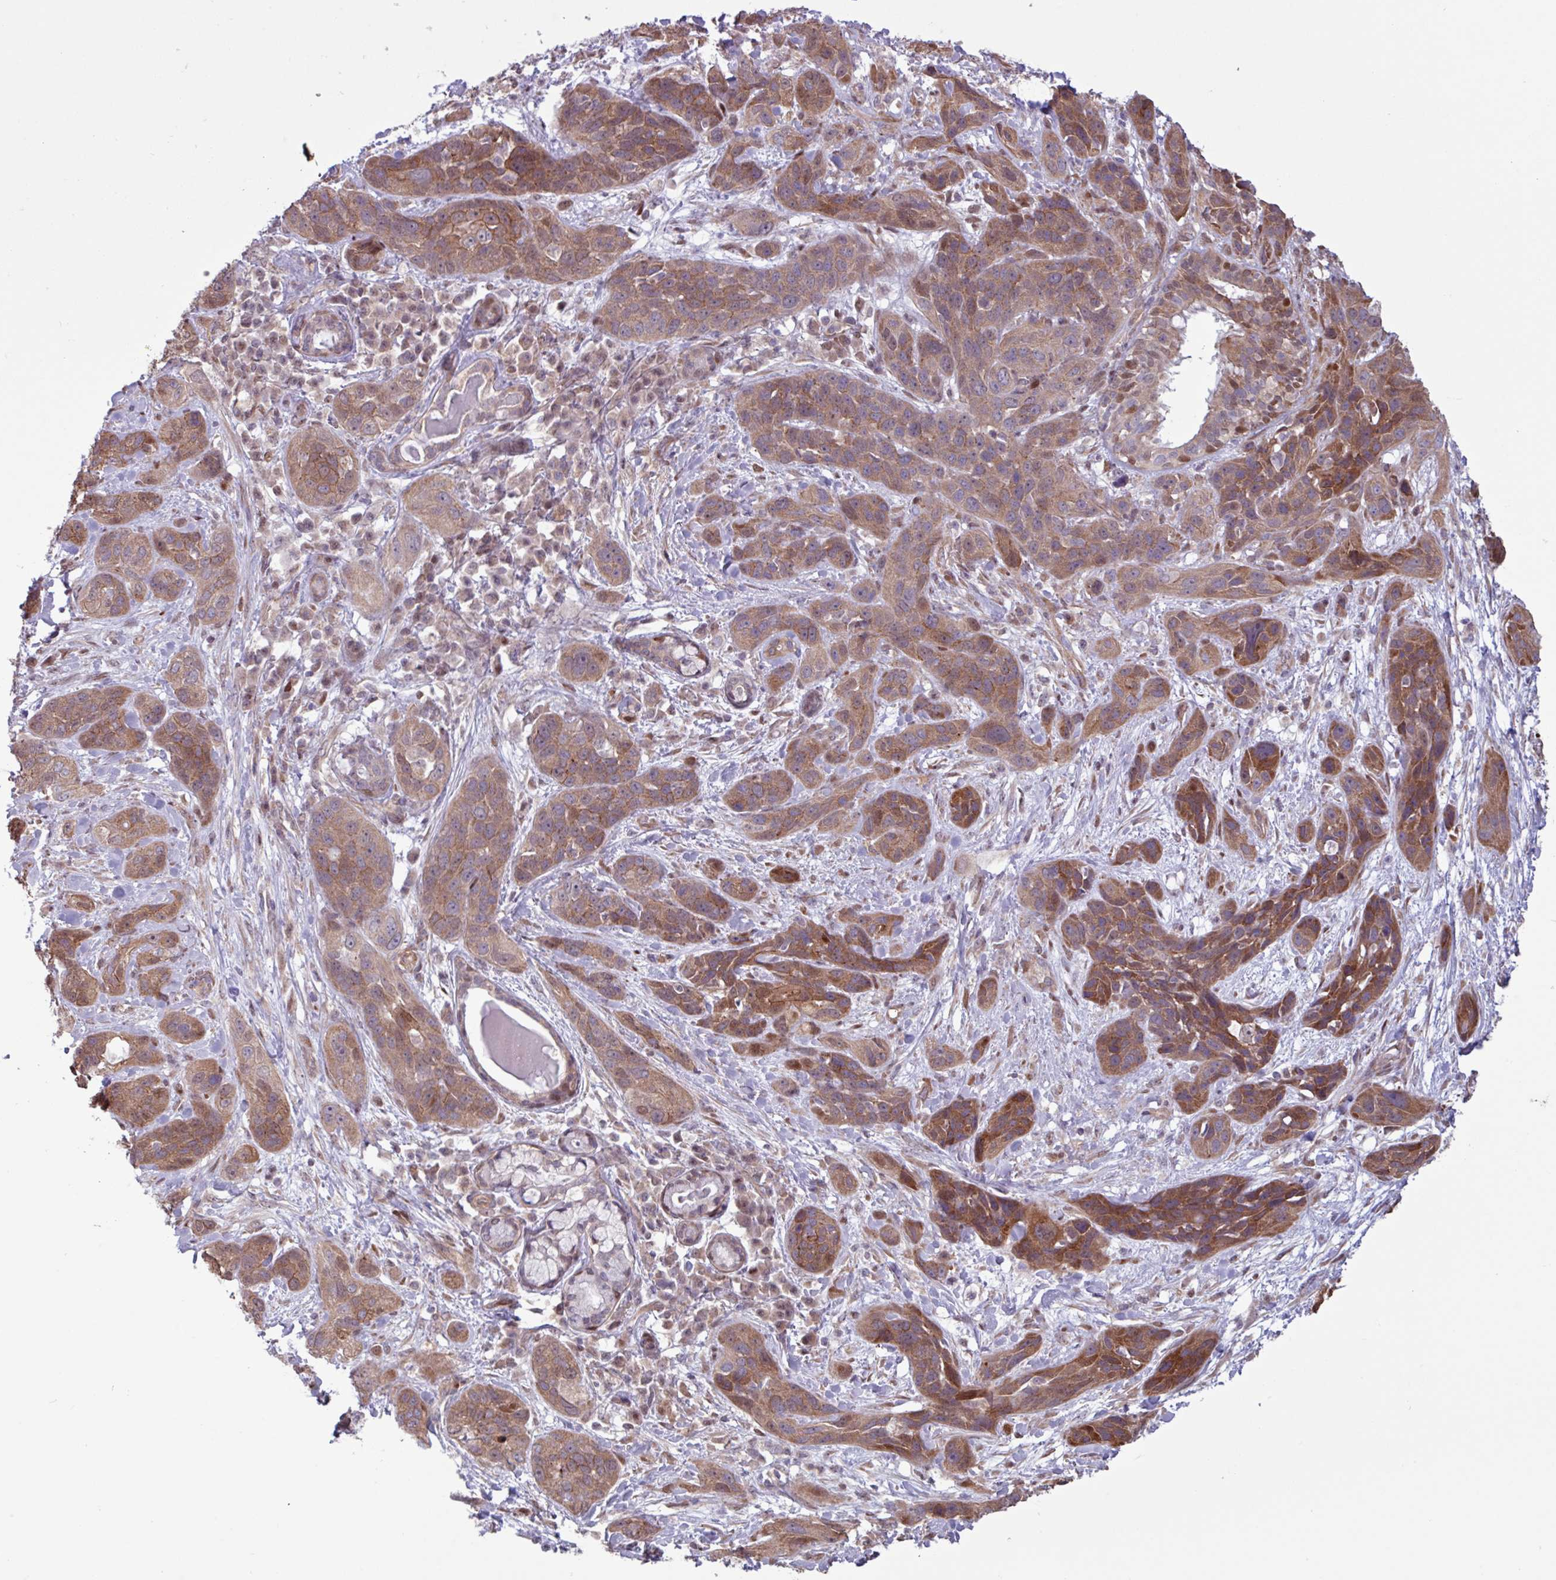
{"staining": {"intensity": "weak", "quantity": ">75%", "location": "cytoplasmic/membranous"}, "tissue": "soft tissue", "cell_type": "Fibroblasts", "image_type": "normal", "snomed": [{"axis": "morphology", "description": "Normal tissue, NOS"}, {"axis": "morphology", "description": "Squamous cell carcinoma, NOS"}, {"axis": "topography", "description": "Bronchus"}, {"axis": "topography", "description": "Lung"}], "caption": "Human soft tissue stained with a protein marker reveals weak staining in fibroblasts.", "gene": "PDPR", "patient": {"sex": "female", "age": 70}}